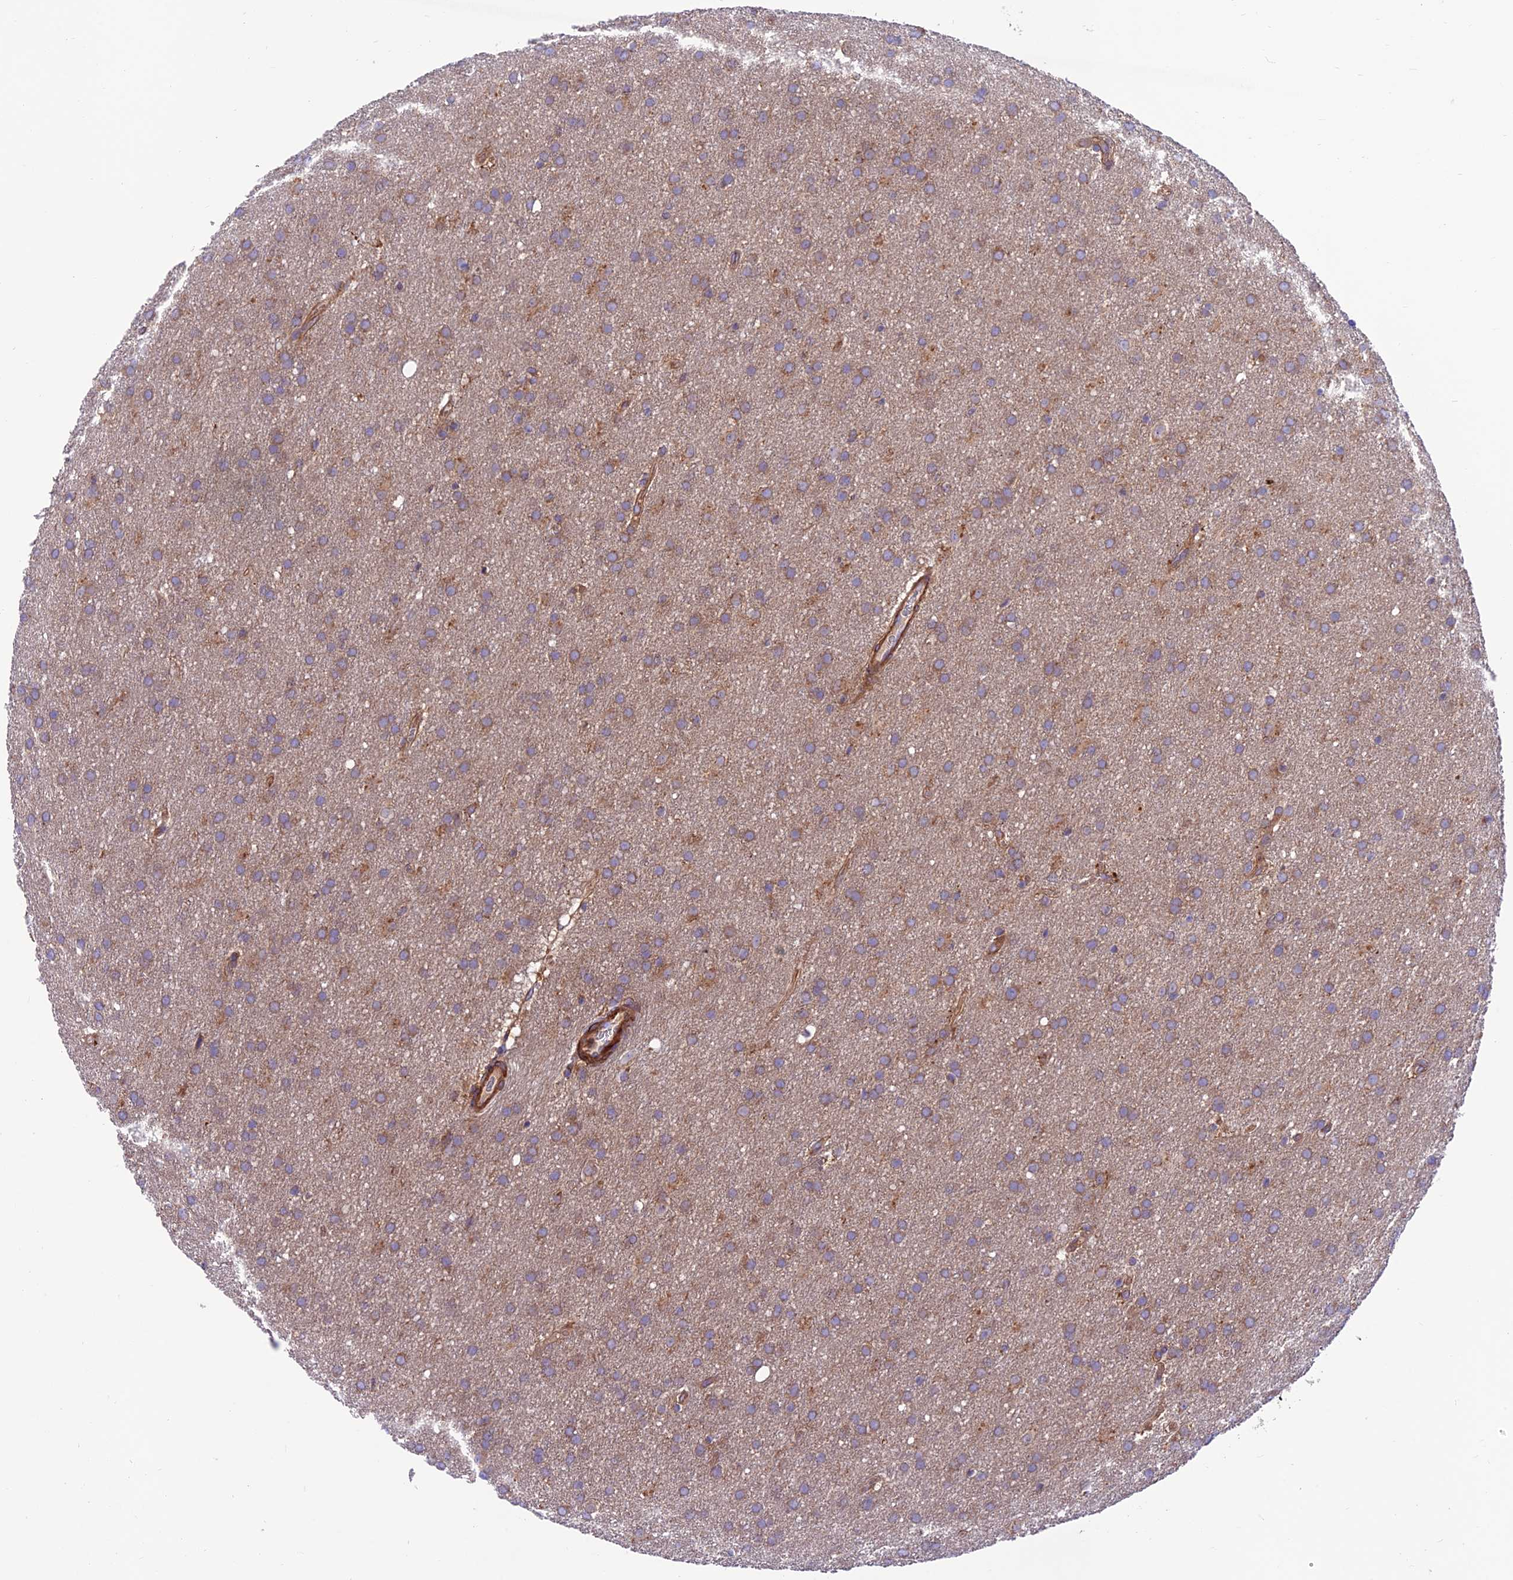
{"staining": {"intensity": "weak", "quantity": ">75%", "location": "cytoplasmic/membranous"}, "tissue": "glioma", "cell_type": "Tumor cells", "image_type": "cancer", "snomed": [{"axis": "morphology", "description": "Glioma, malignant, Low grade"}, {"axis": "topography", "description": "Brain"}], "caption": "Malignant glioma (low-grade) tissue shows weak cytoplasmic/membranous positivity in about >75% of tumor cells", "gene": "VPS16", "patient": {"sex": "female", "age": 32}}